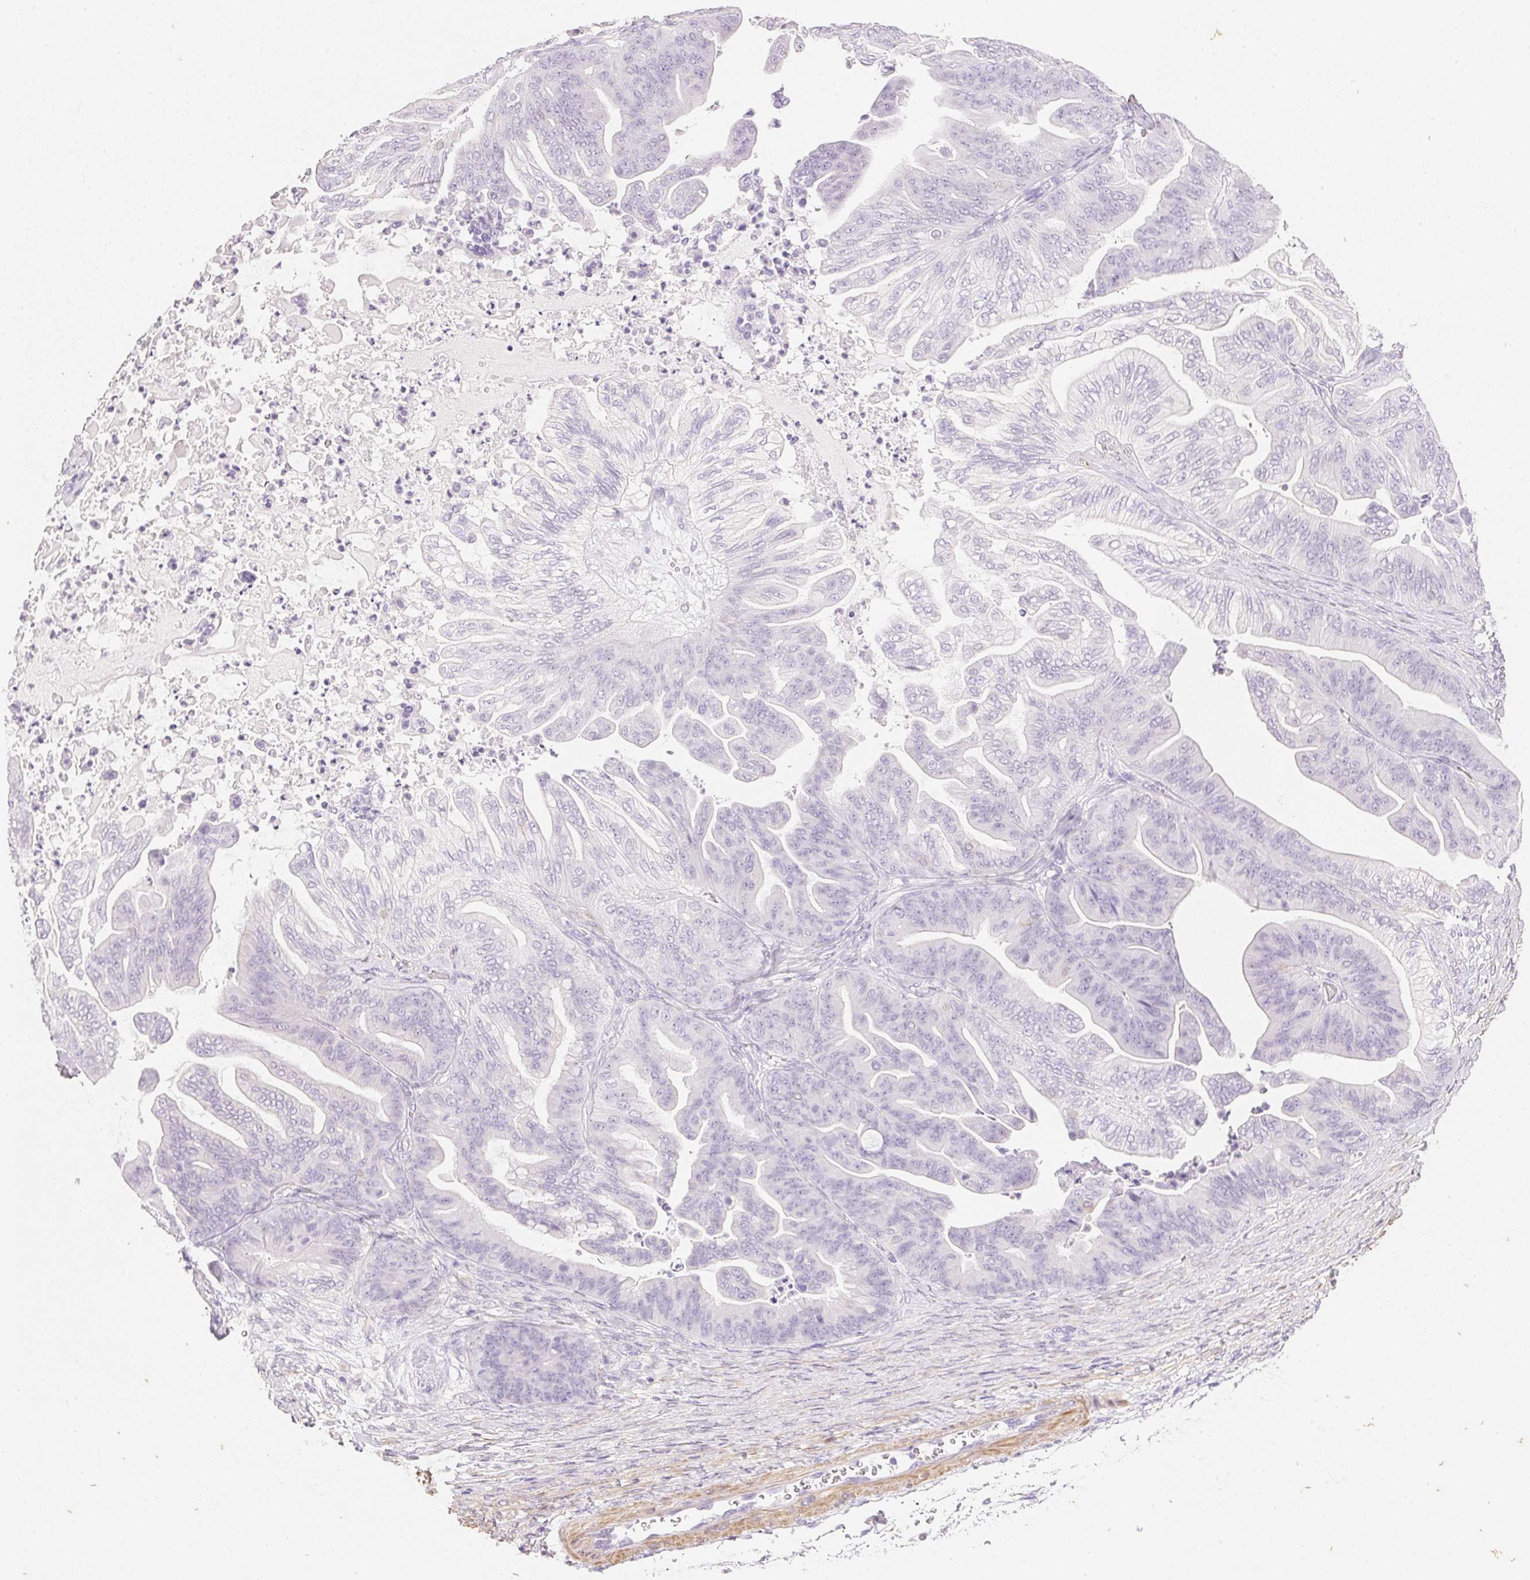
{"staining": {"intensity": "negative", "quantity": "none", "location": "none"}, "tissue": "ovarian cancer", "cell_type": "Tumor cells", "image_type": "cancer", "snomed": [{"axis": "morphology", "description": "Cystadenocarcinoma, mucinous, NOS"}, {"axis": "topography", "description": "Ovary"}], "caption": "There is no significant positivity in tumor cells of ovarian cancer.", "gene": "KCNE2", "patient": {"sex": "female", "age": 67}}